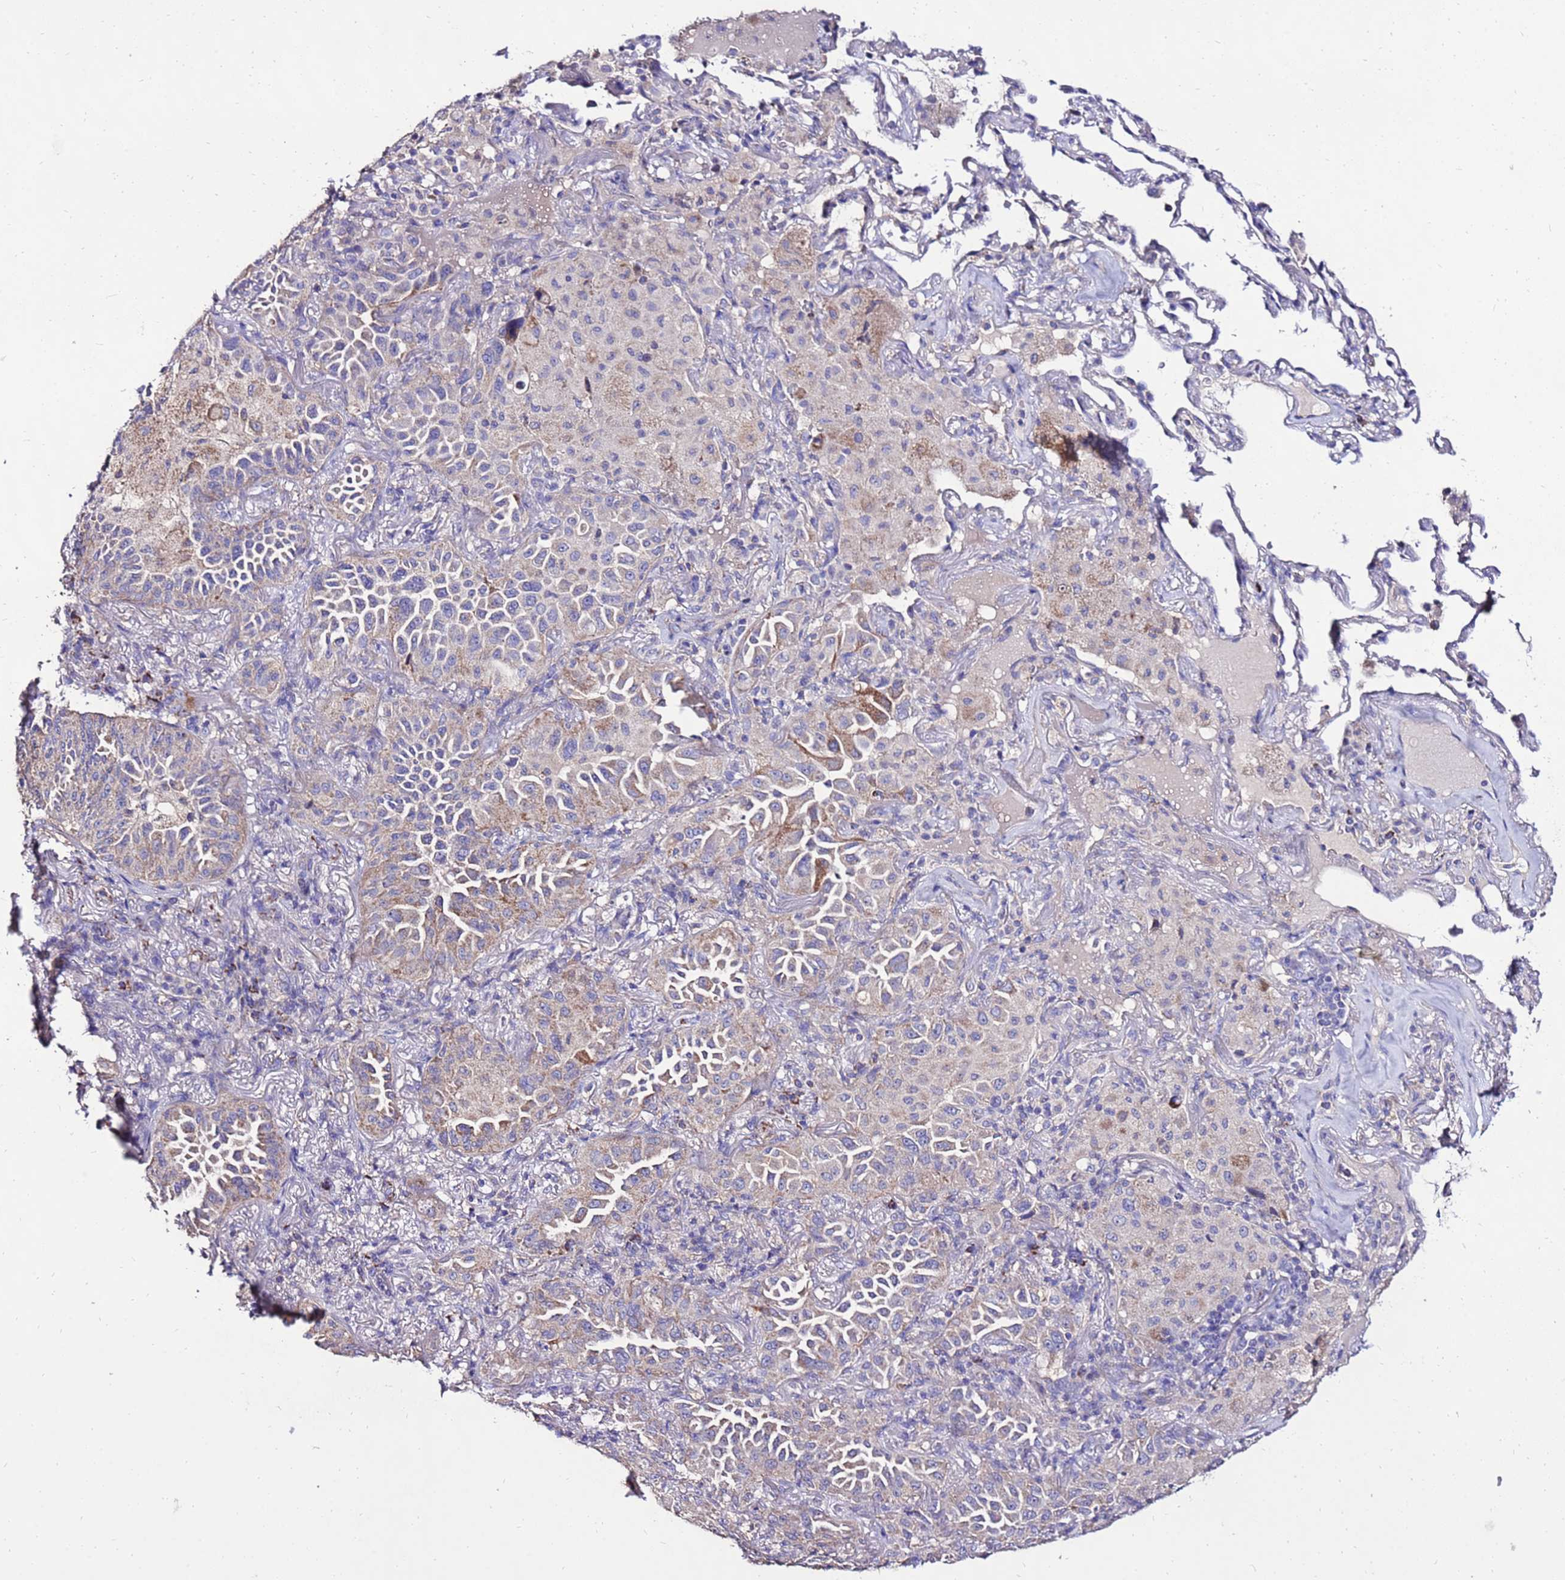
{"staining": {"intensity": "weak", "quantity": "25%-75%", "location": "cytoplasmic/membranous"}, "tissue": "lung cancer", "cell_type": "Tumor cells", "image_type": "cancer", "snomed": [{"axis": "morphology", "description": "Adenocarcinoma, NOS"}, {"axis": "topography", "description": "Lung"}], "caption": "Approximately 25%-75% of tumor cells in lung cancer (adenocarcinoma) demonstrate weak cytoplasmic/membranous protein positivity as visualized by brown immunohistochemical staining.", "gene": "TMEM106C", "patient": {"sex": "female", "age": 69}}